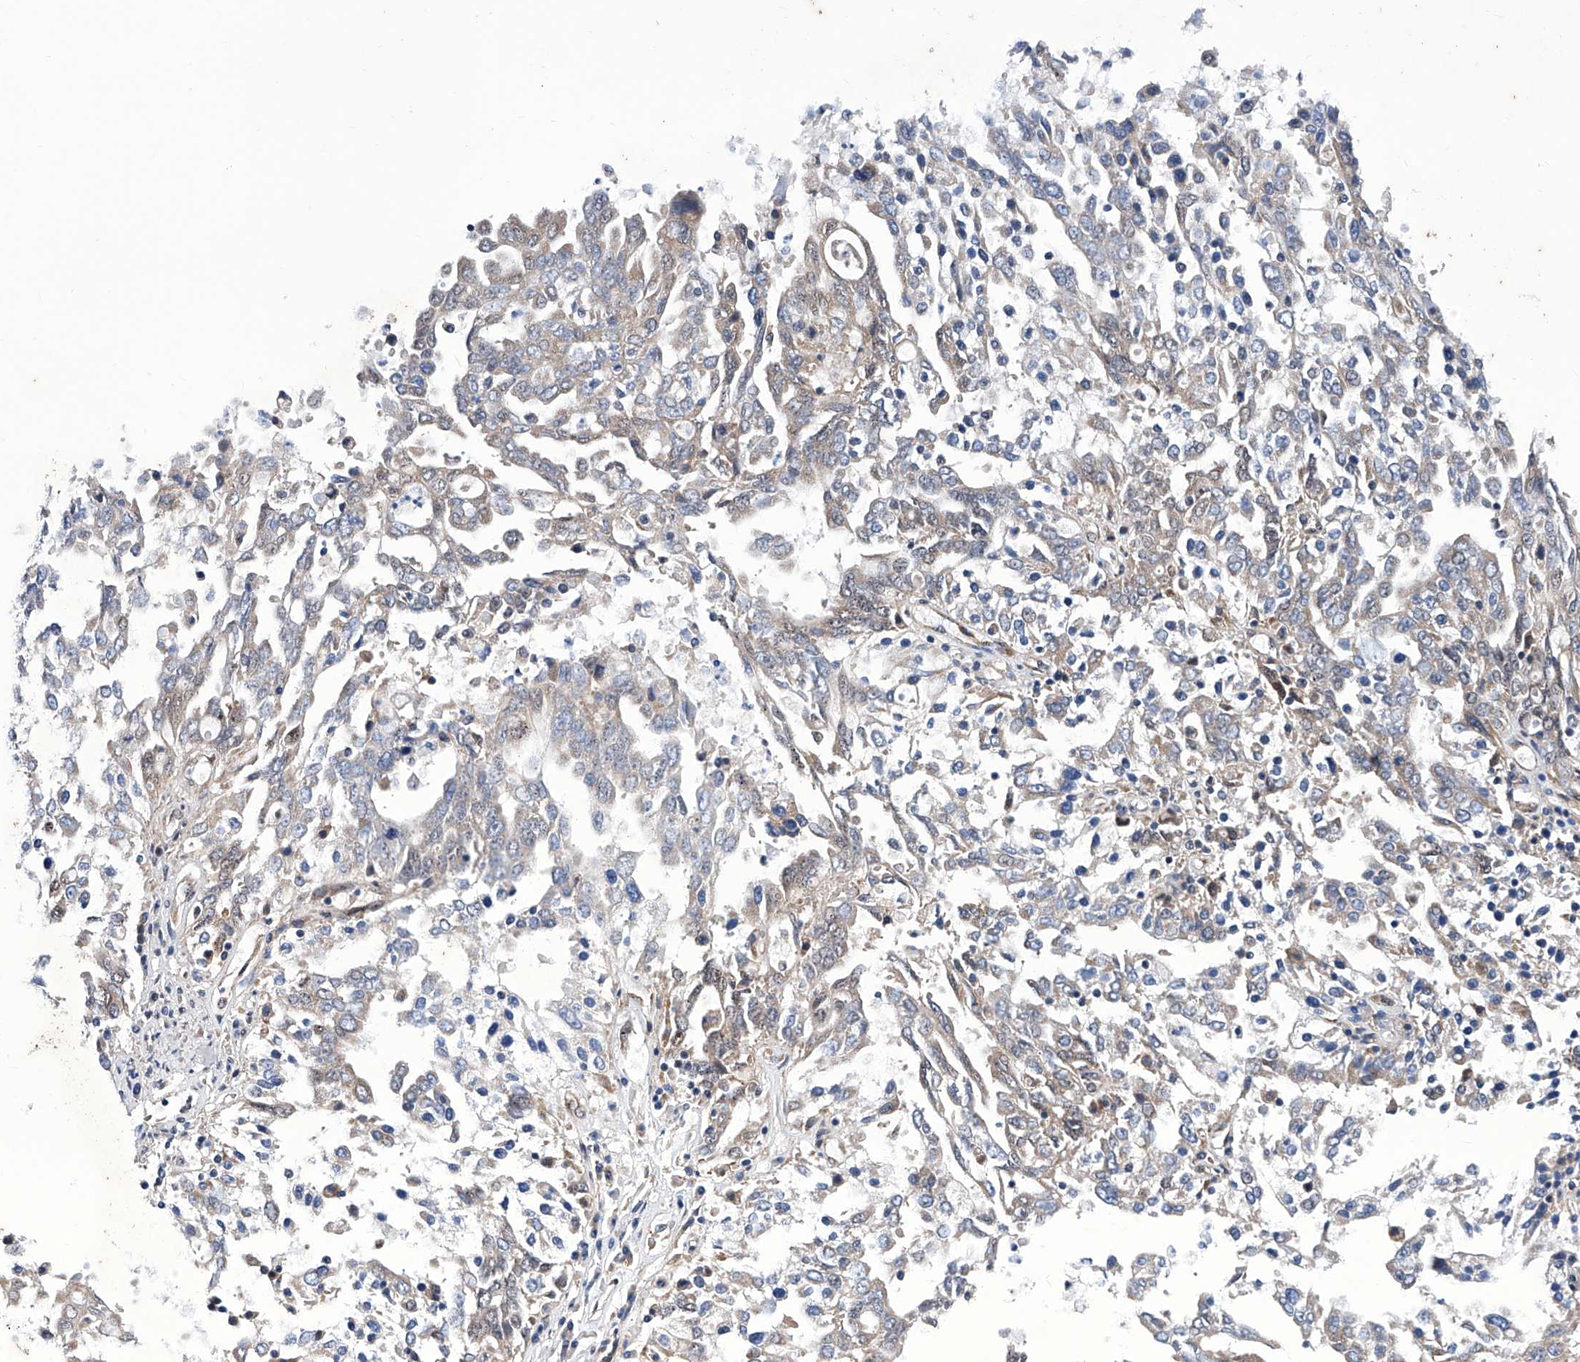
{"staining": {"intensity": "weak", "quantity": "<25%", "location": "cytoplasmic/membranous"}, "tissue": "ovarian cancer", "cell_type": "Tumor cells", "image_type": "cancer", "snomed": [{"axis": "morphology", "description": "Carcinoma, endometroid"}, {"axis": "topography", "description": "Ovary"}], "caption": "Tumor cells are negative for protein expression in human ovarian endometroid carcinoma.", "gene": "KTI12", "patient": {"sex": "female", "age": 62}}